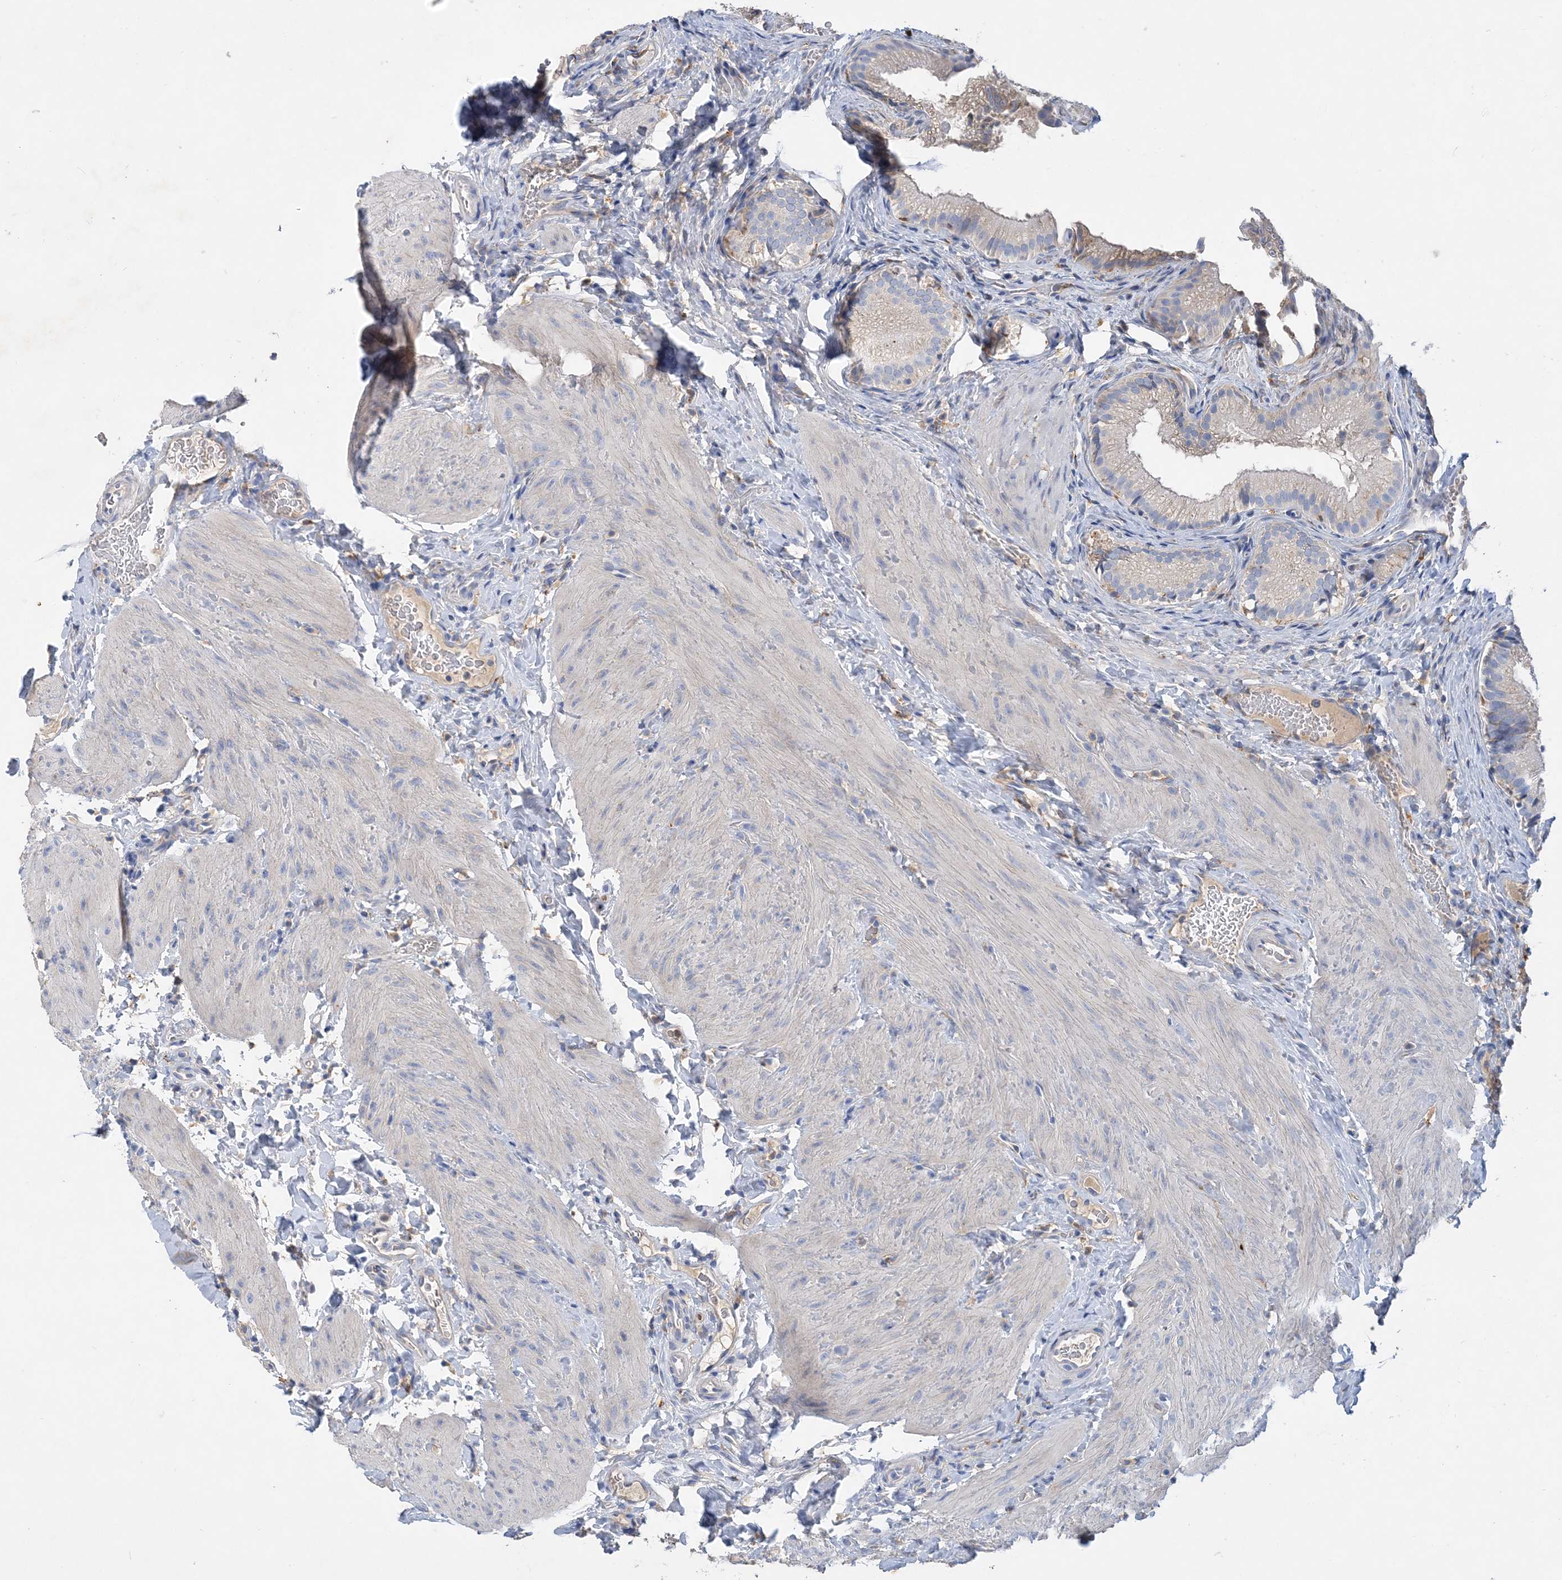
{"staining": {"intensity": "moderate", "quantity": "<25%", "location": "cytoplasmic/membranous"}, "tissue": "gallbladder", "cell_type": "Glandular cells", "image_type": "normal", "snomed": [{"axis": "morphology", "description": "Normal tissue, NOS"}, {"axis": "topography", "description": "Gallbladder"}], "caption": "Immunohistochemistry of unremarkable human gallbladder reveals low levels of moderate cytoplasmic/membranous staining in approximately <25% of glandular cells.", "gene": "GRINA", "patient": {"sex": "female", "age": 30}}